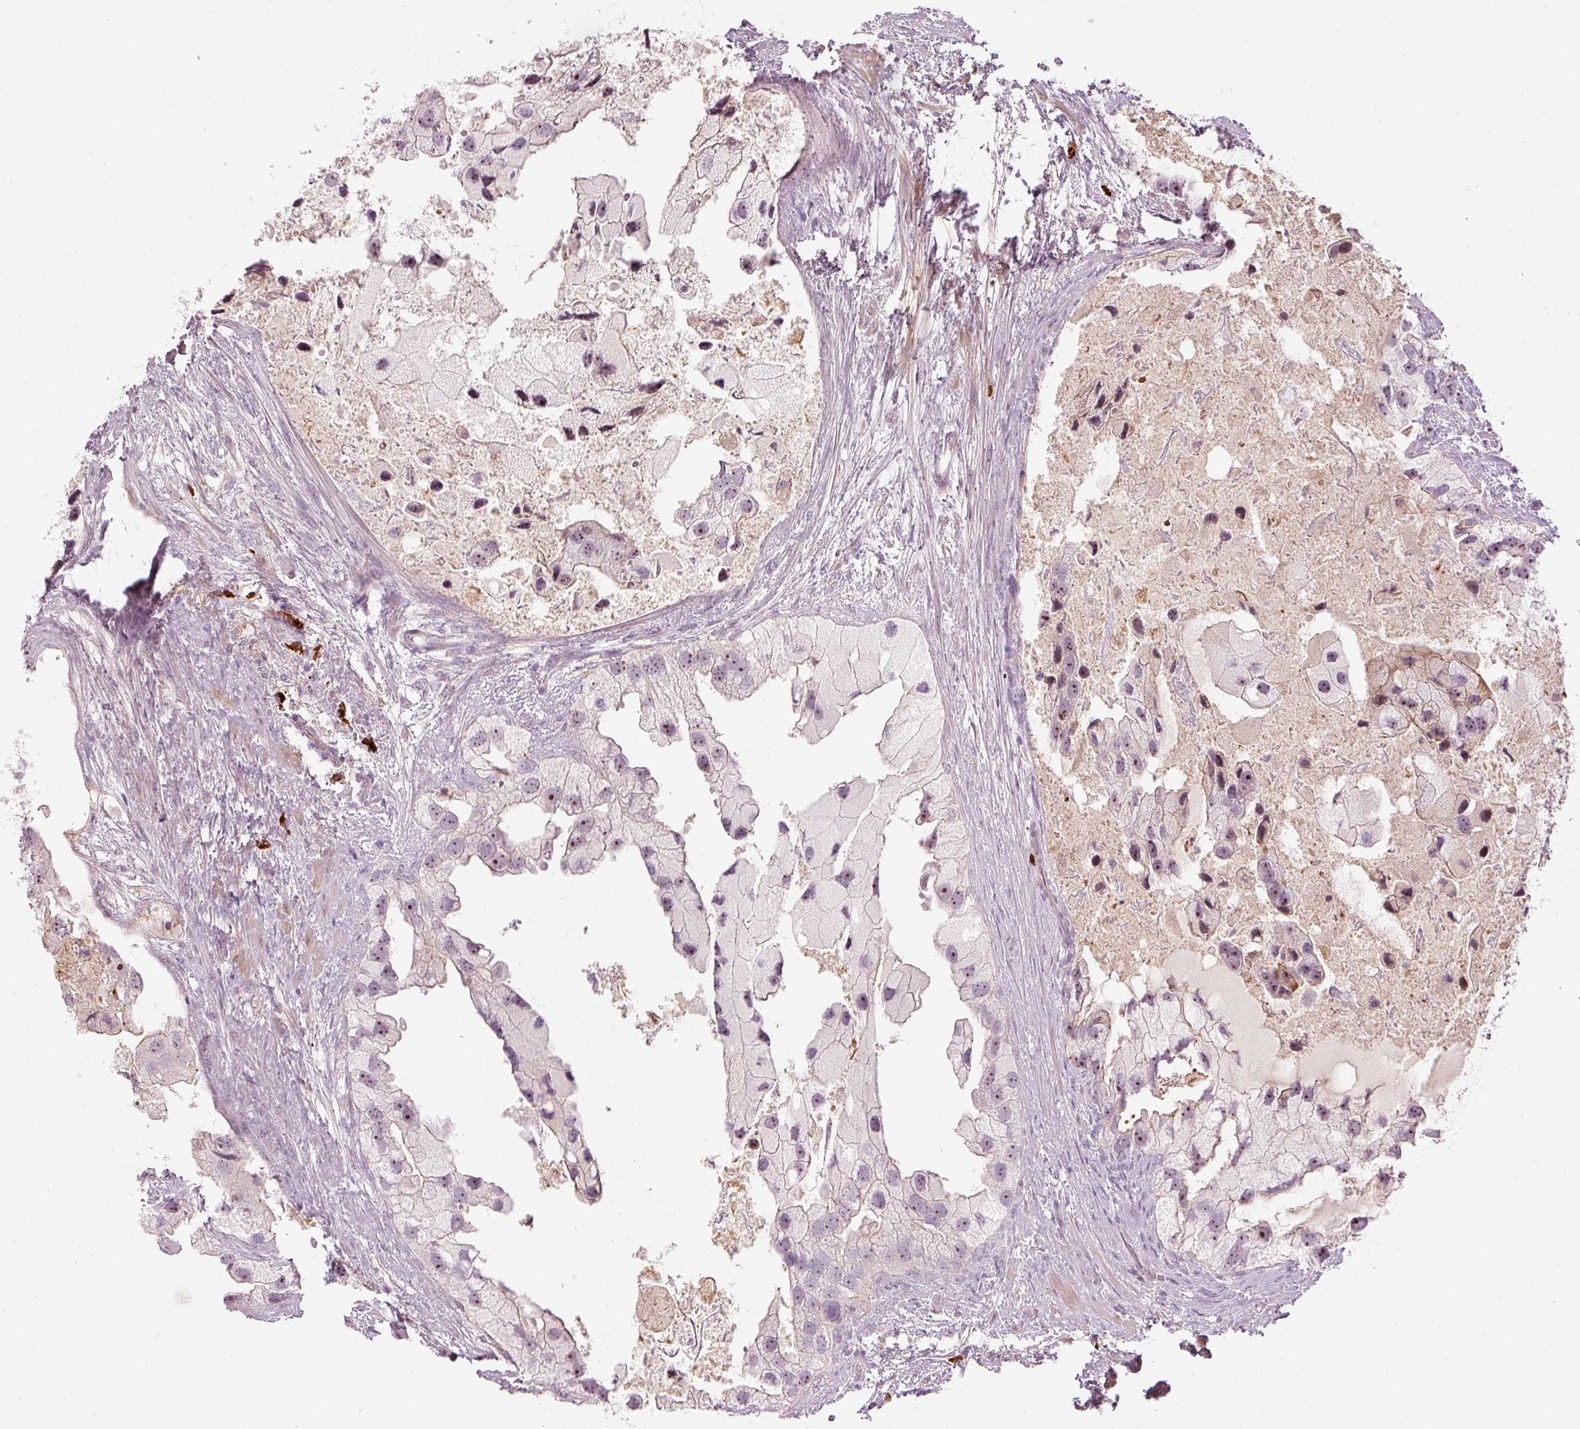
{"staining": {"intensity": "moderate", "quantity": "<25%", "location": "nuclear"}, "tissue": "prostate cancer", "cell_type": "Tumor cells", "image_type": "cancer", "snomed": [{"axis": "morphology", "description": "Adenocarcinoma, High grade"}, {"axis": "topography", "description": "Prostate"}], "caption": "The photomicrograph displays staining of prostate cancer (high-grade adenocarcinoma), revealing moderate nuclear protein staining (brown color) within tumor cells. (DAB IHC with brightfield microscopy, high magnification).", "gene": "VCAM1", "patient": {"sex": "male", "age": 62}}